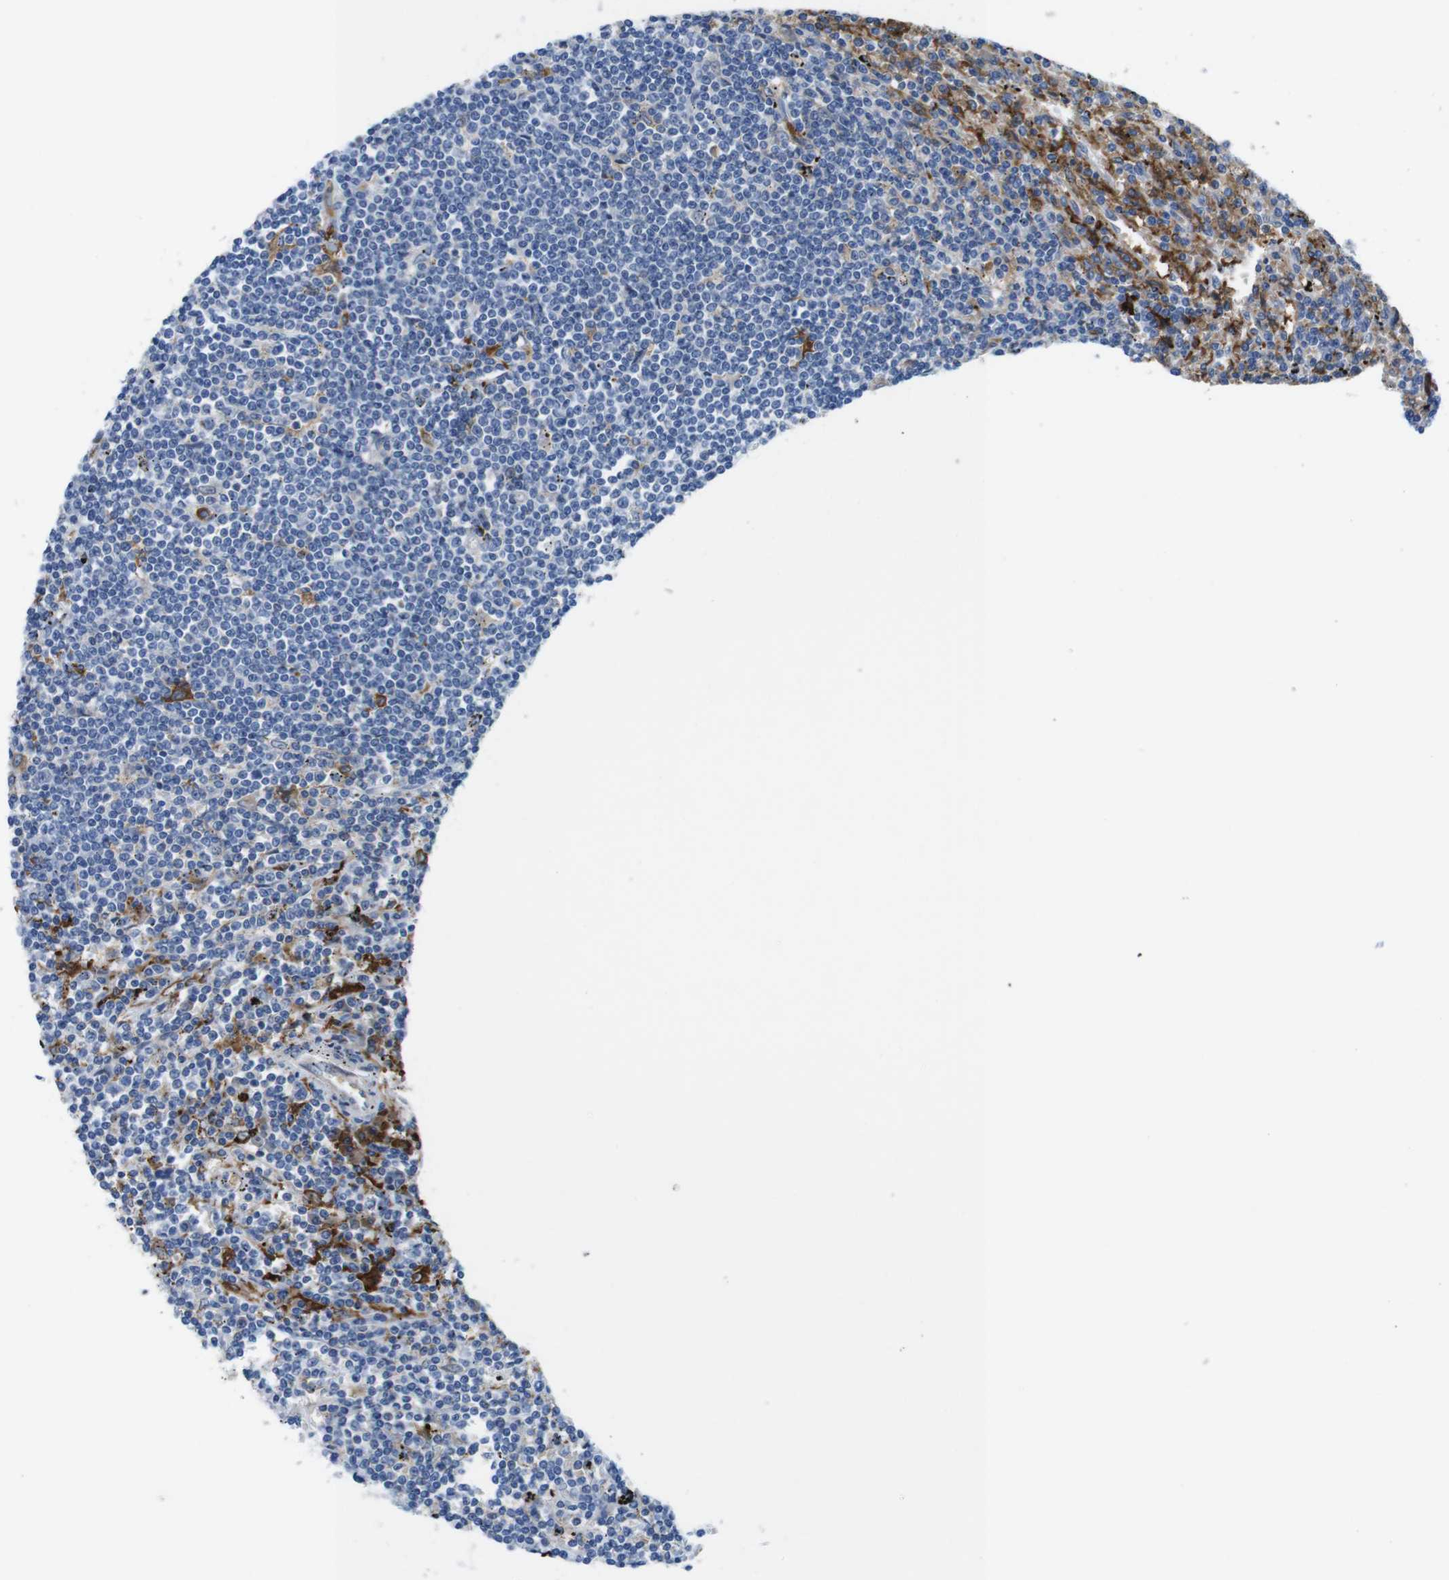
{"staining": {"intensity": "moderate", "quantity": "<25%", "location": "cytoplasmic/membranous"}, "tissue": "lymphoma", "cell_type": "Tumor cells", "image_type": "cancer", "snomed": [{"axis": "morphology", "description": "Malignant lymphoma, non-Hodgkin's type, Low grade"}, {"axis": "topography", "description": "Spleen"}], "caption": "This is an image of immunohistochemistry staining of malignant lymphoma, non-Hodgkin's type (low-grade), which shows moderate staining in the cytoplasmic/membranous of tumor cells.", "gene": "CD300C", "patient": {"sex": "male", "age": 76}}